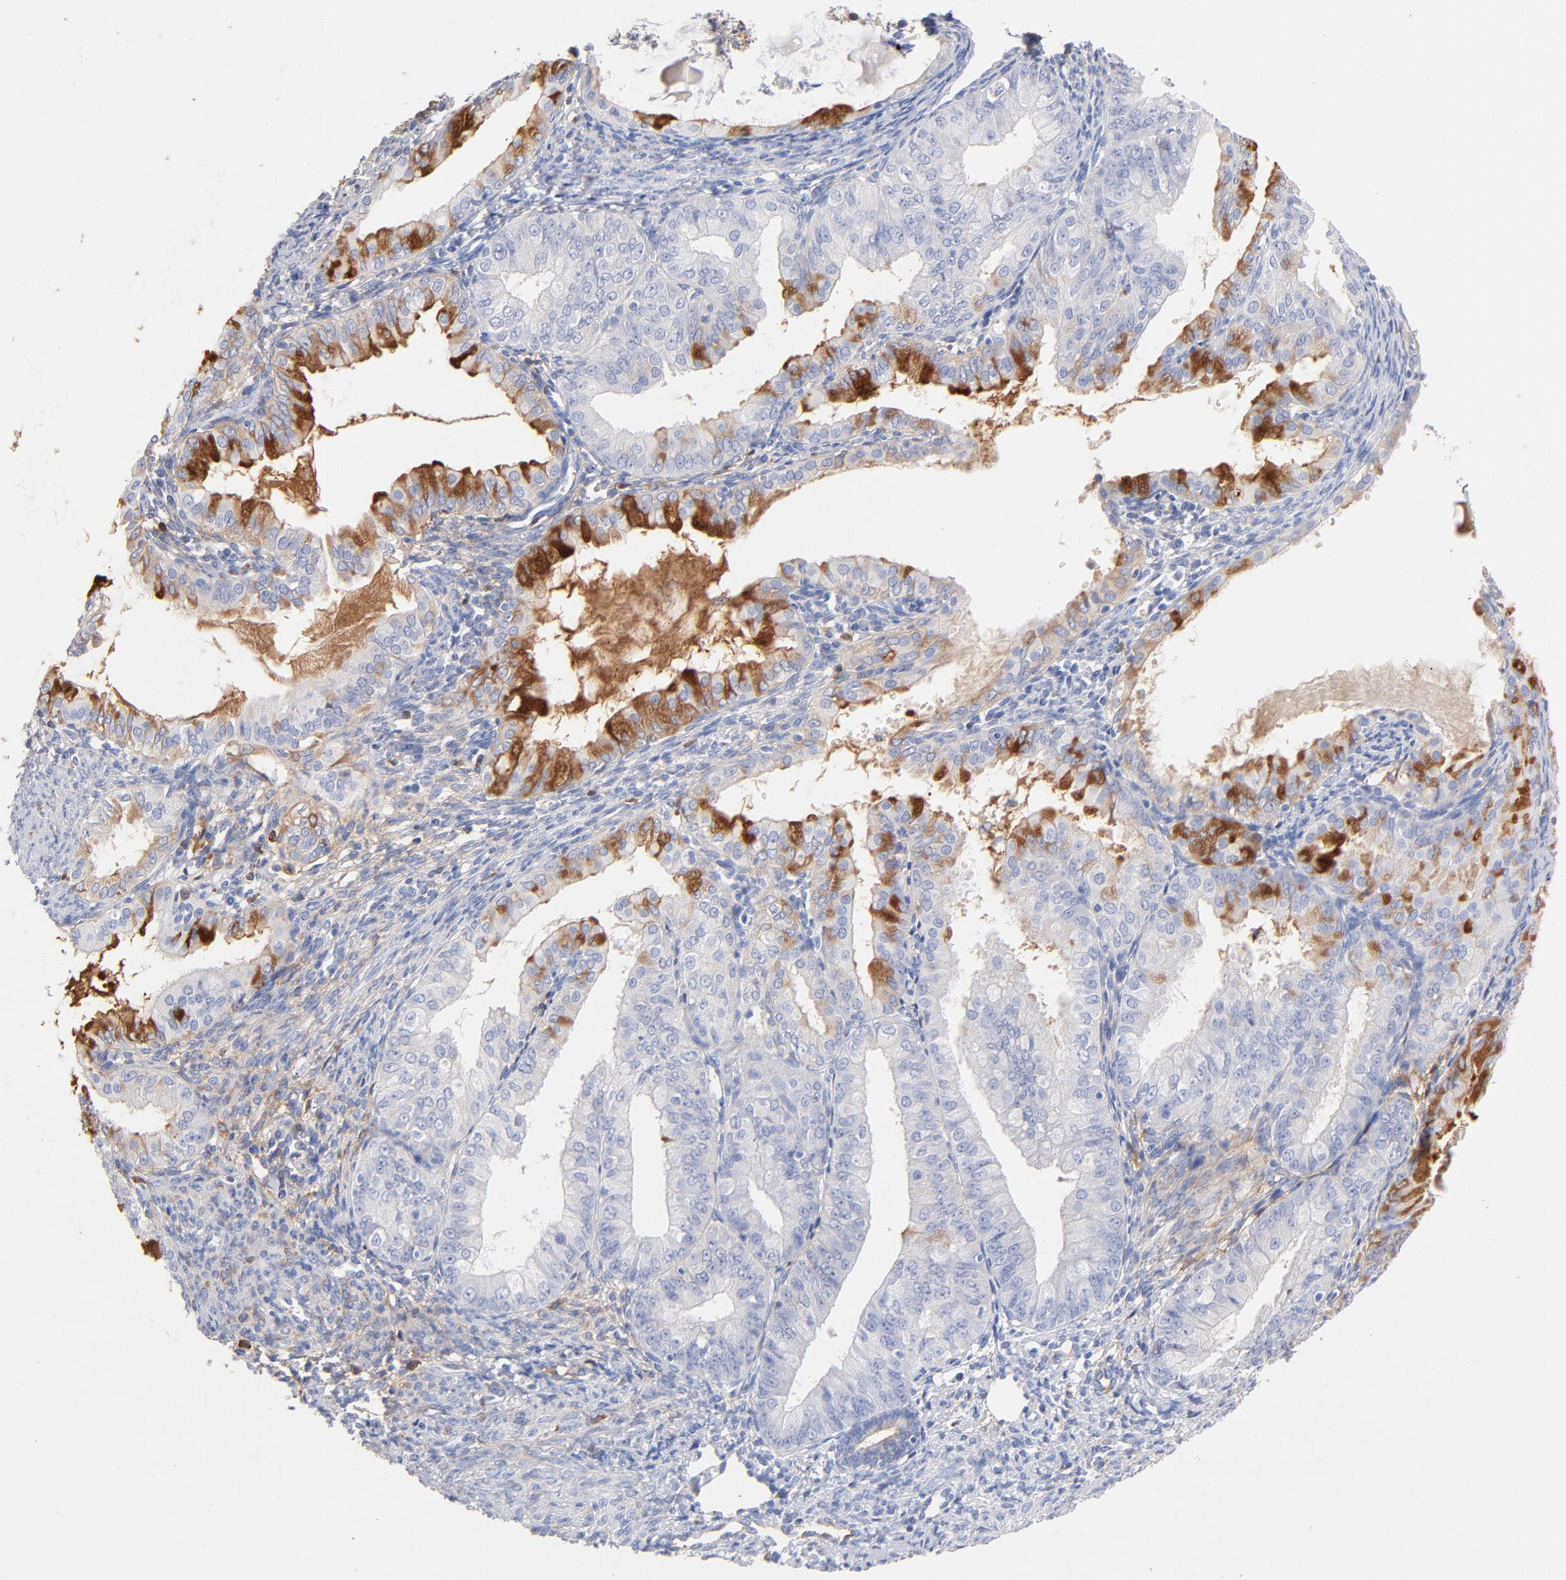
{"staining": {"intensity": "moderate", "quantity": "25%-75%", "location": "cytoplasmic/membranous"}, "tissue": "endometrial cancer", "cell_type": "Tumor cells", "image_type": "cancer", "snomed": [{"axis": "morphology", "description": "Adenocarcinoma, NOS"}, {"axis": "topography", "description": "Endometrium"}], "caption": "Immunohistochemistry staining of endometrial cancer (adenocarcinoma), which shows medium levels of moderate cytoplasmic/membranous expression in about 25%-75% of tumor cells indicating moderate cytoplasmic/membranous protein positivity. The staining was performed using DAB (3,3'-diaminobenzidine) (brown) for protein detection and nuclei were counterstained in hematoxylin (blue).", "gene": "C3", "patient": {"sex": "female", "age": 76}}